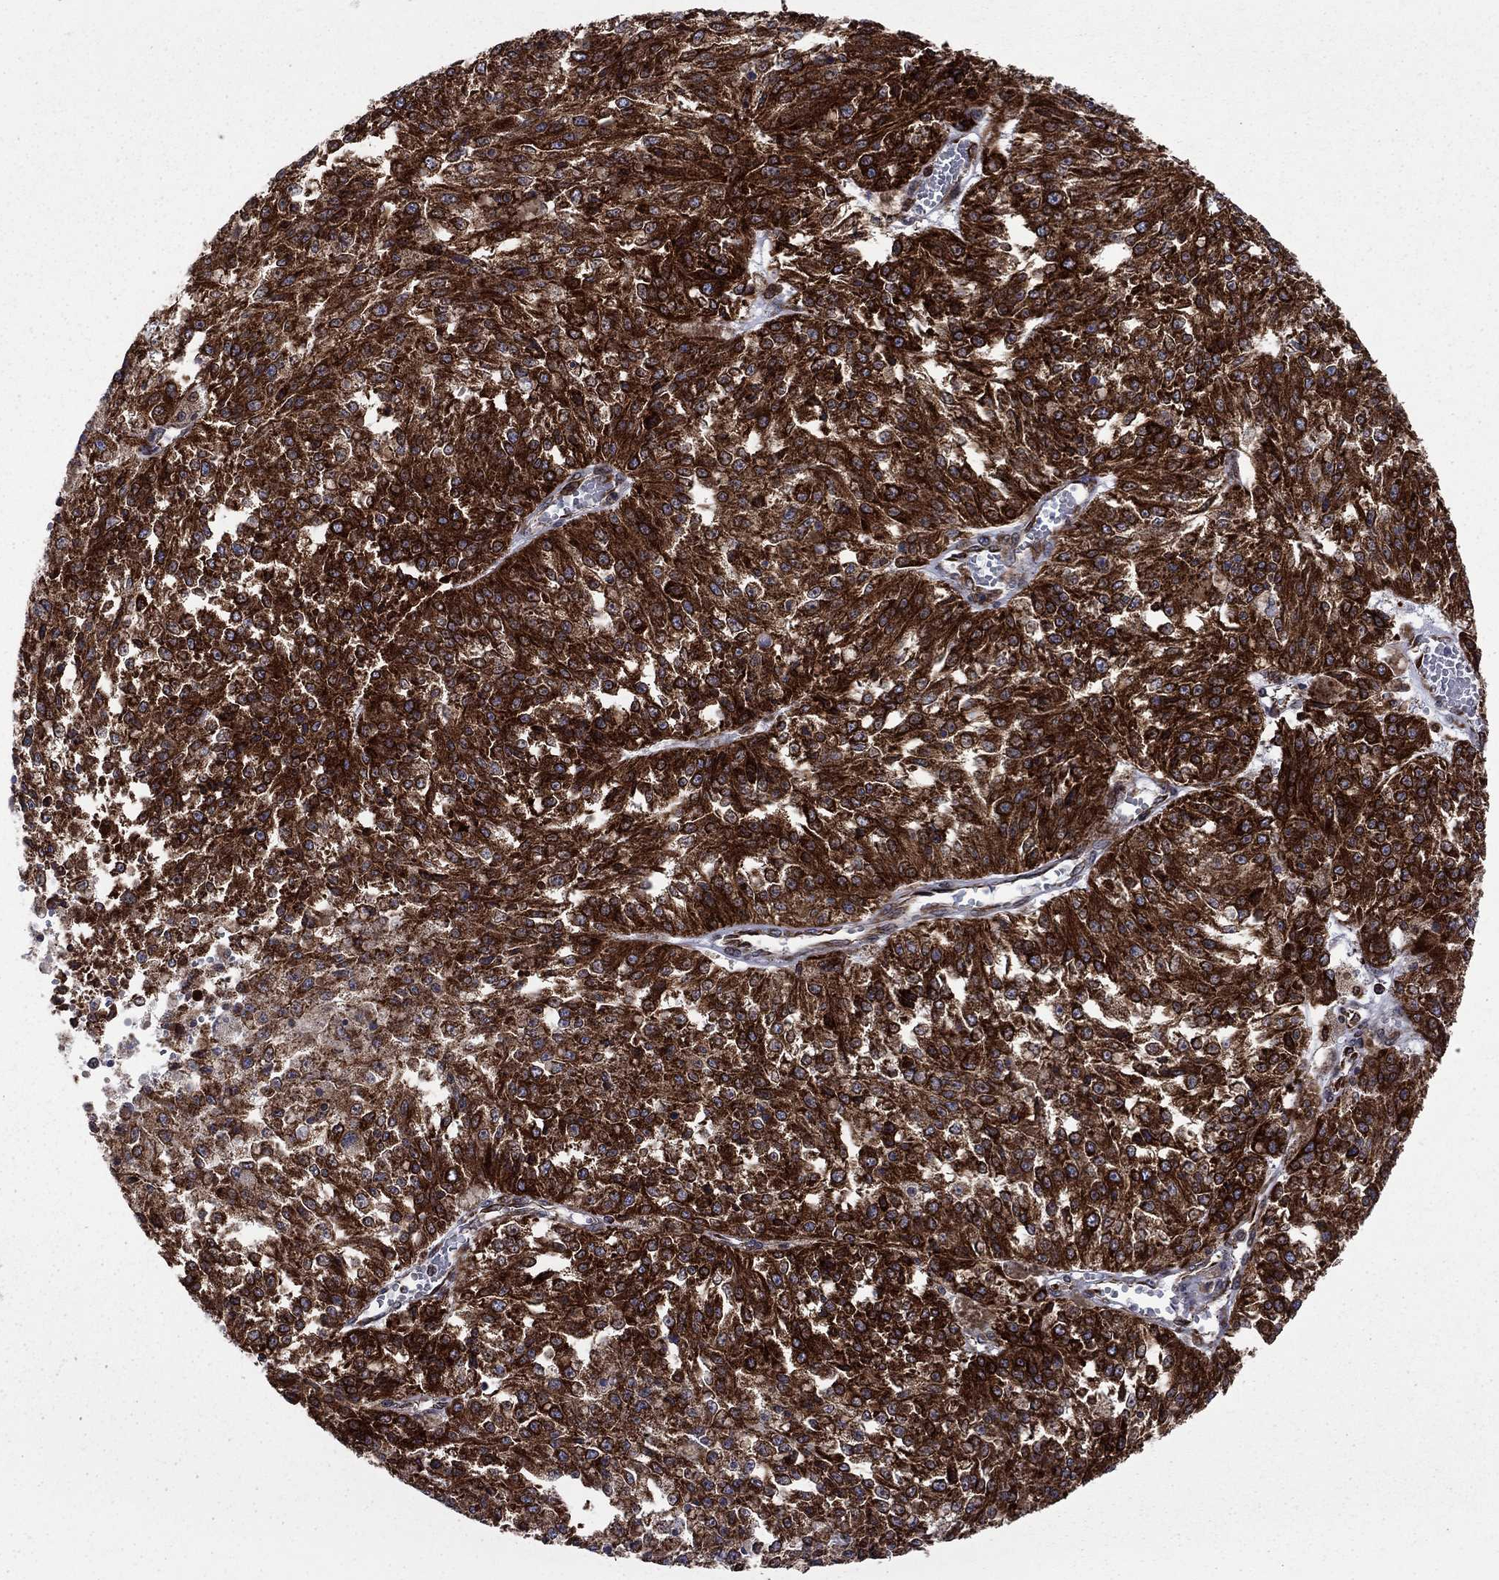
{"staining": {"intensity": "strong", "quantity": ">75%", "location": "cytoplasmic/membranous"}, "tissue": "melanoma", "cell_type": "Tumor cells", "image_type": "cancer", "snomed": [{"axis": "morphology", "description": "Malignant melanoma, Metastatic site"}, {"axis": "topography", "description": "Lymph node"}], "caption": "Immunohistochemical staining of malignant melanoma (metastatic site) displays high levels of strong cytoplasmic/membranous expression in about >75% of tumor cells.", "gene": "CLPTM1", "patient": {"sex": "female", "age": 64}}